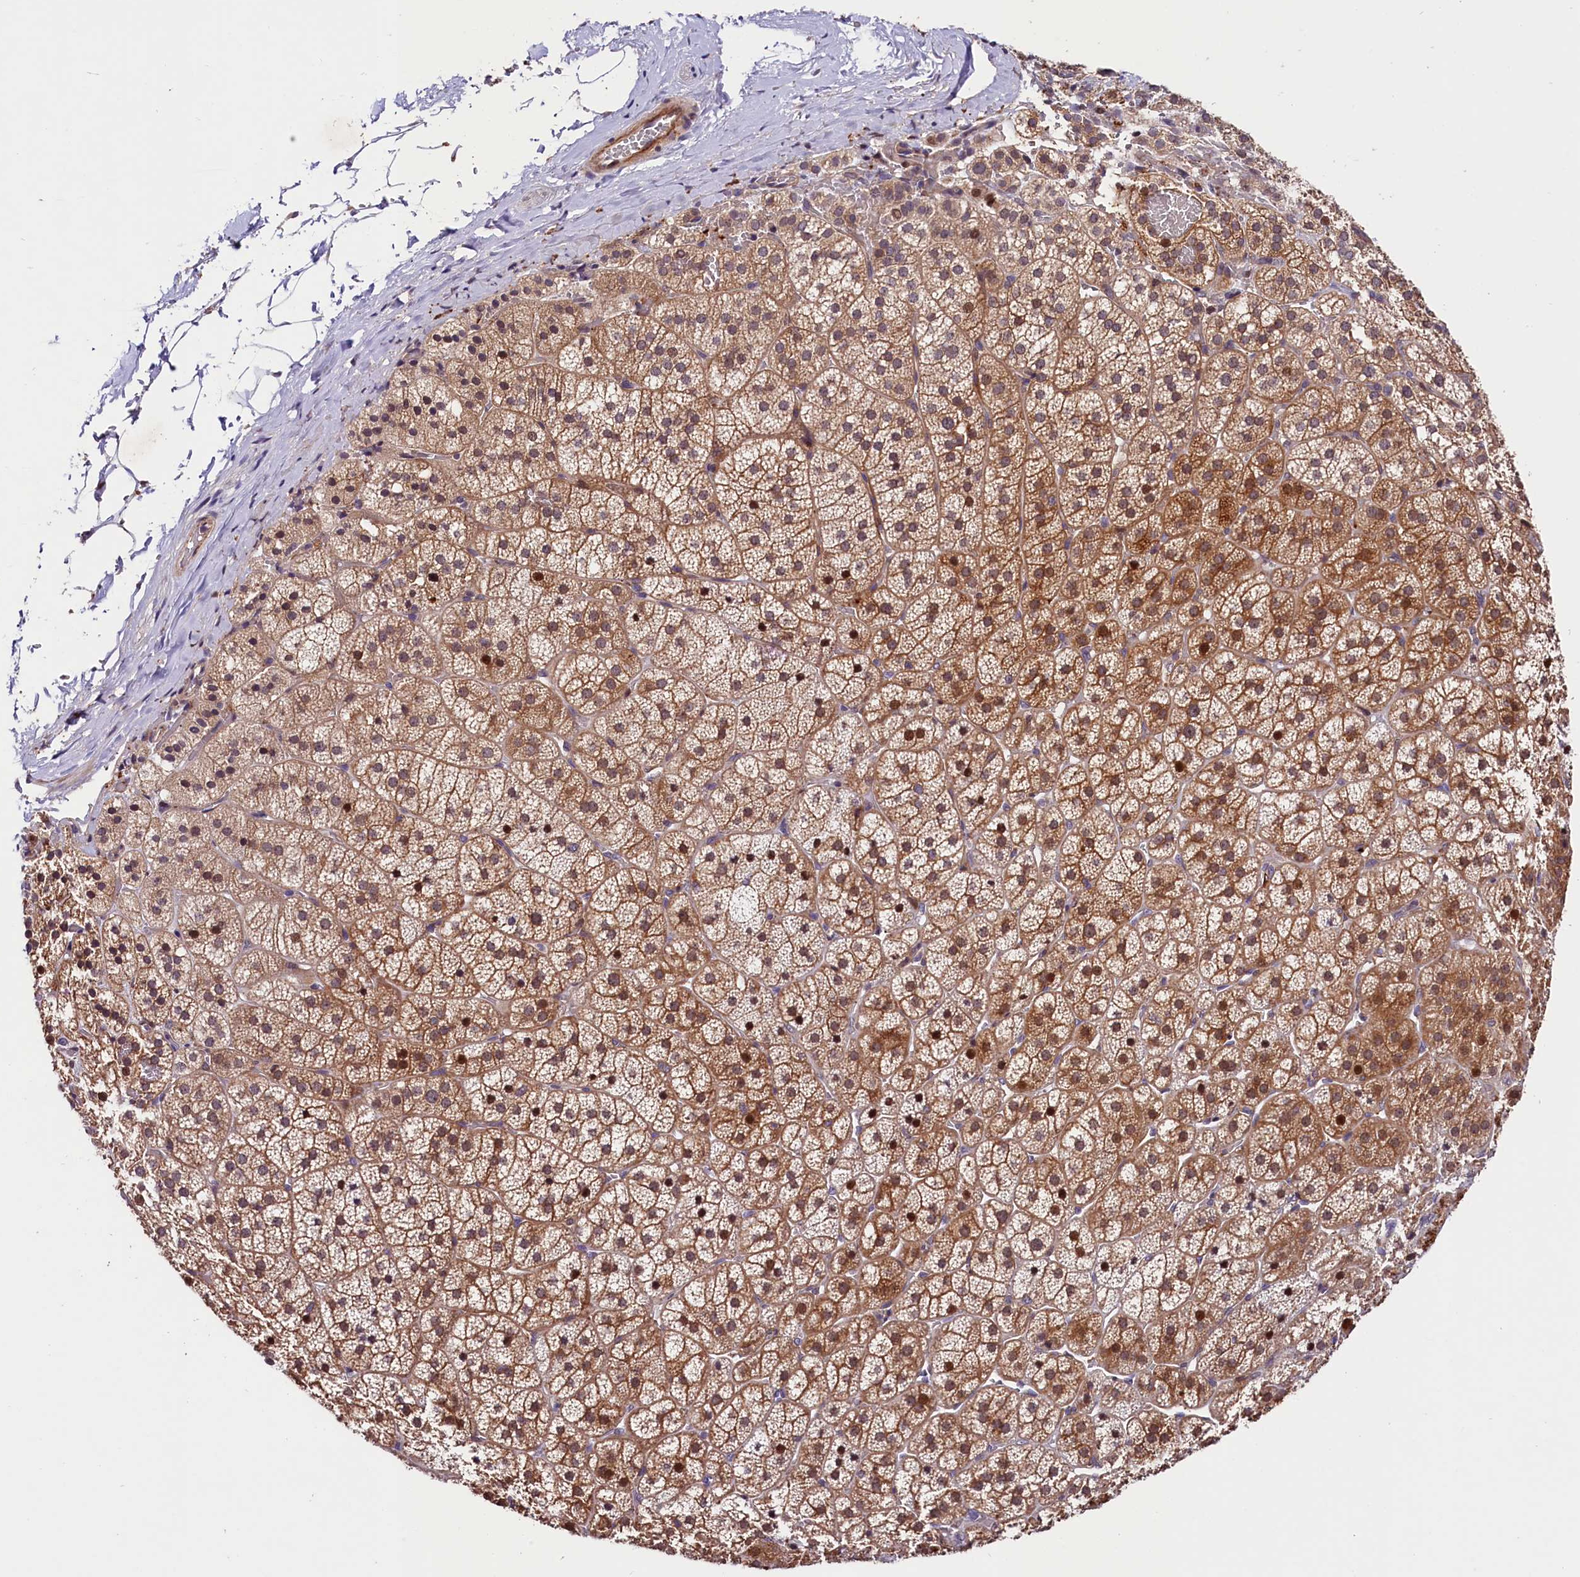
{"staining": {"intensity": "moderate", "quantity": ">75%", "location": "cytoplasmic/membranous,nuclear"}, "tissue": "adrenal gland", "cell_type": "Glandular cells", "image_type": "normal", "snomed": [{"axis": "morphology", "description": "Normal tissue, NOS"}, {"axis": "topography", "description": "Adrenal gland"}], "caption": "DAB (3,3'-diaminobenzidine) immunohistochemical staining of benign adrenal gland displays moderate cytoplasmic/membranous,nuclear protein staining in about >75% of glandular cells.", "gene": "CACNA1H", "patient": {"sex": "female", "age": 44}}